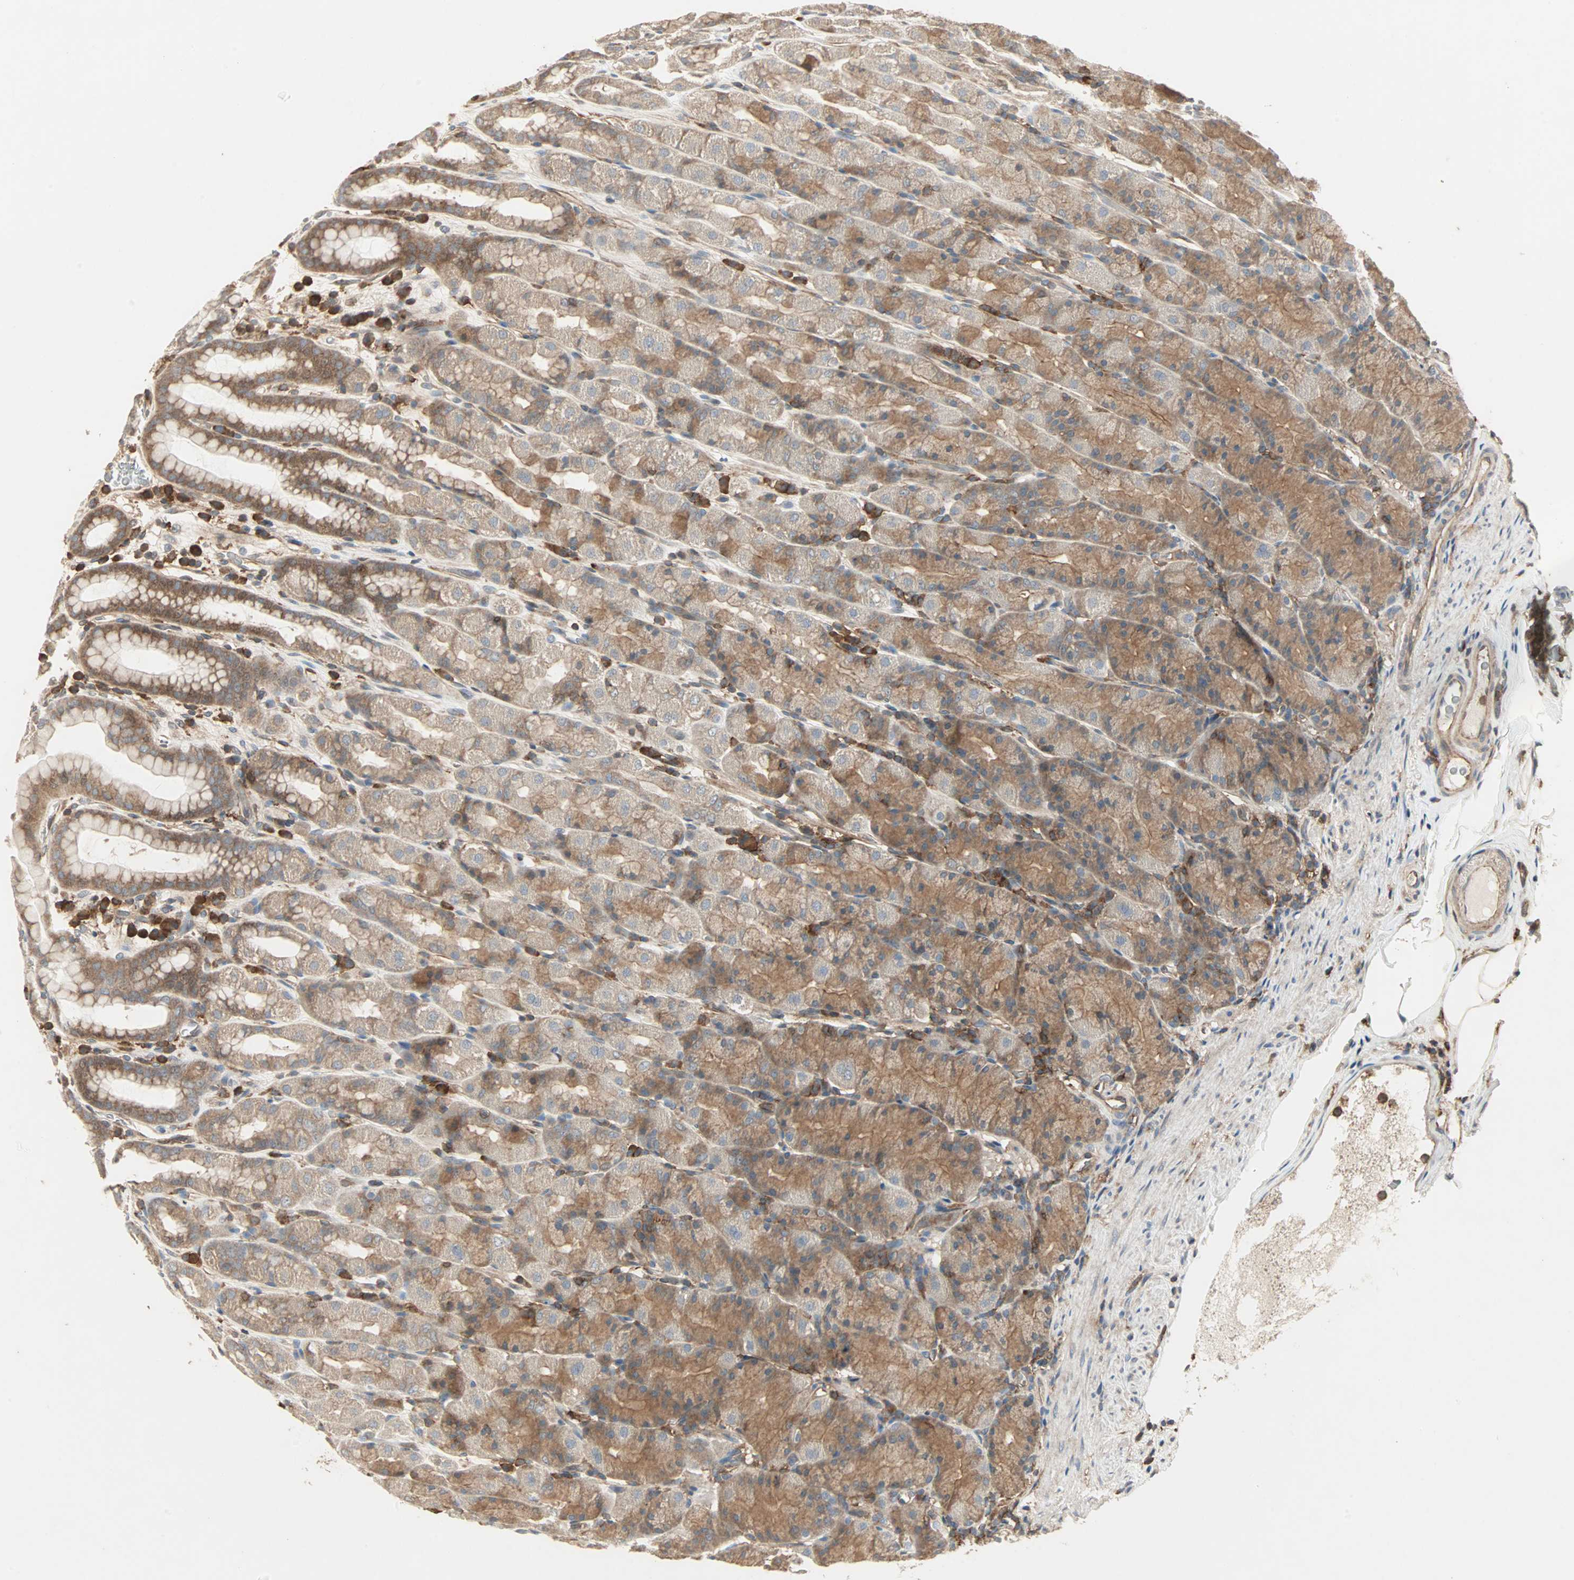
{"staining": {"intensity": "moderate", "quantity": ">75%", "location": "cytoplasmic/membranous"}, "tissue": "stomach", "cell_type": "Glandular cells", "image_type": "normal", "snomed": [{"axis": "morphology", "description": "Normal tissue, NOS"}, {"axis": "topography", "description": "Stomach, upper"}], "caption": "DAB immunohistochemical staining of normal stomach displays moderate cytoplasmic/membranous protein positivity in approximately >75% of glandular cells.", "gene": "GNAI2", "patient": {"sex": "male", "age": 68}}